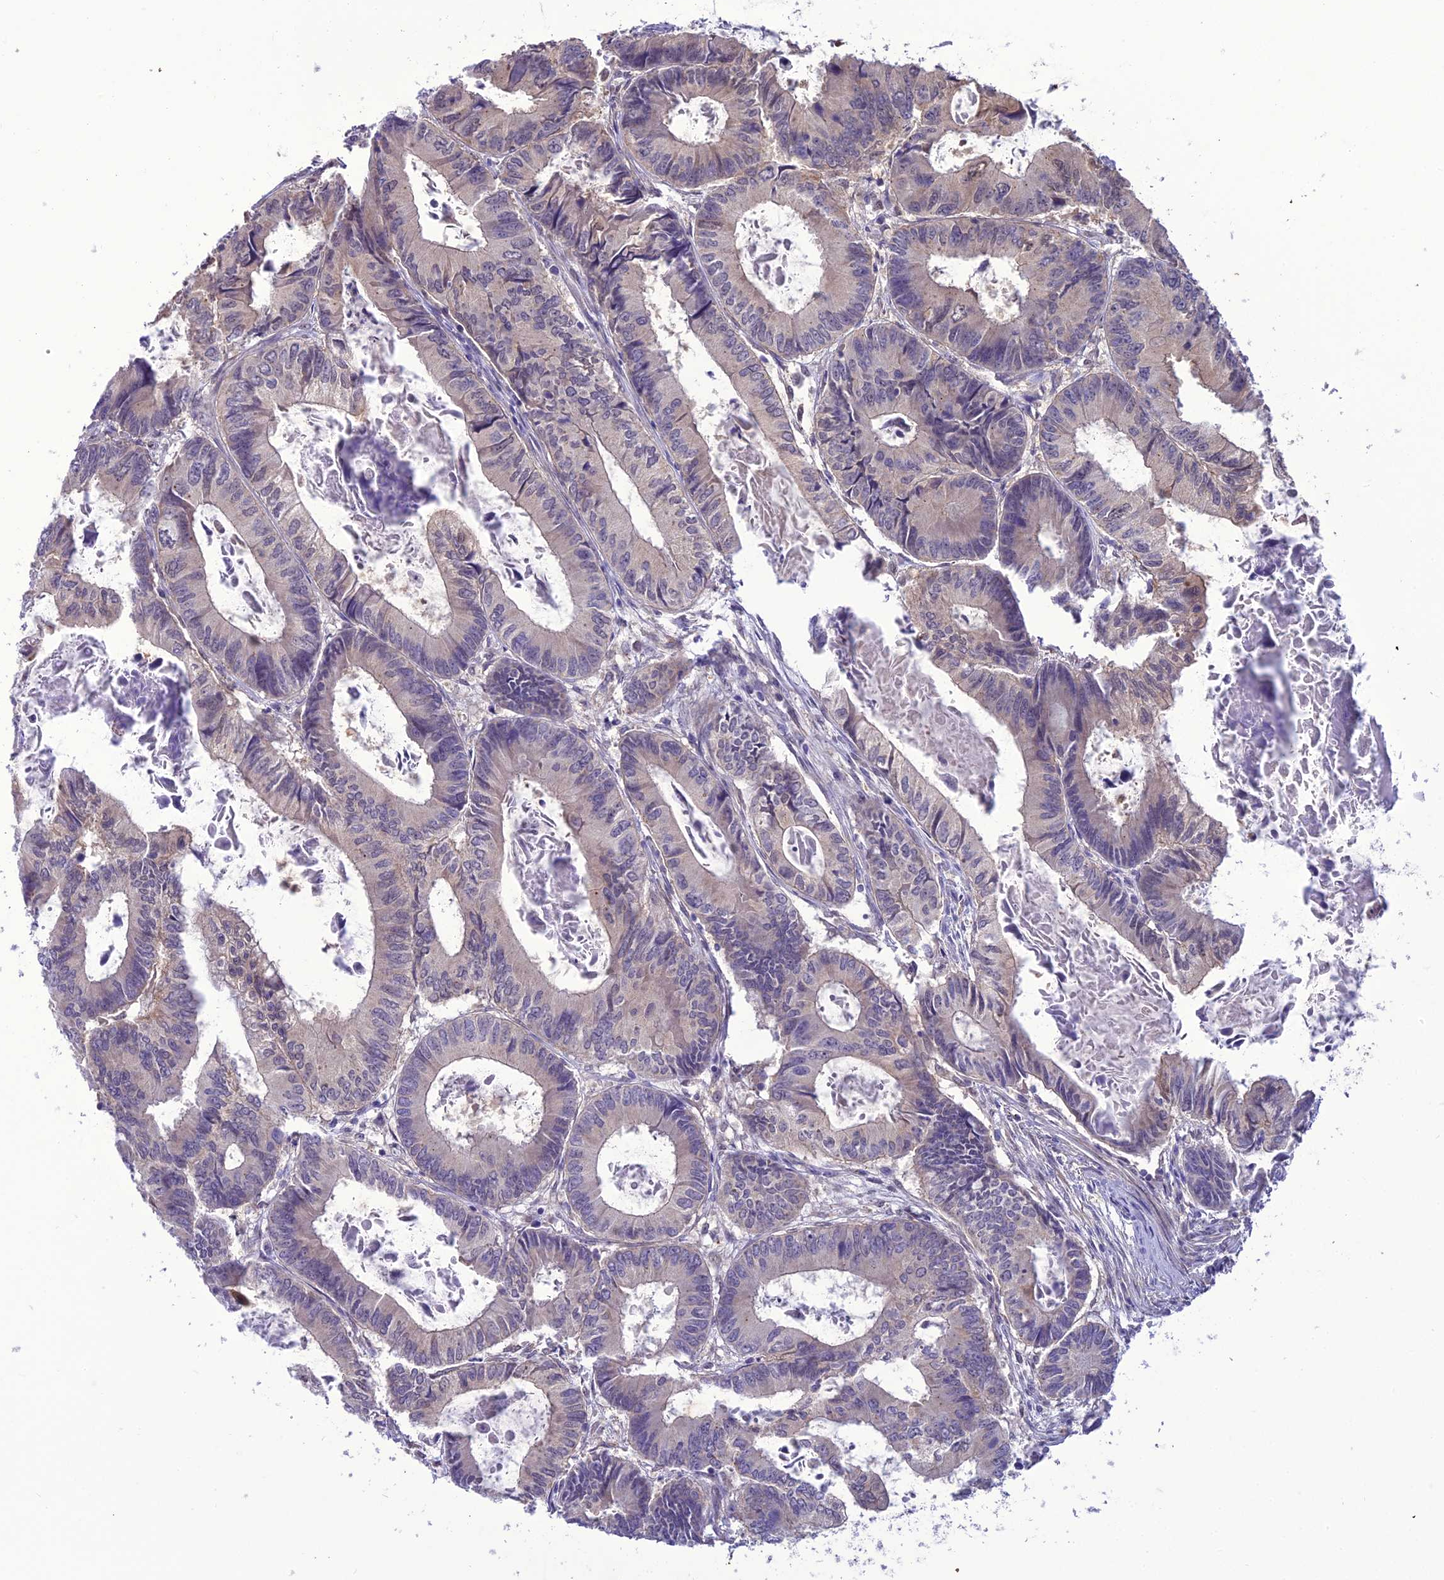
{"staining": {"intensity": "negative", "quantity": "none", "location": "none"}, "tissue": "colorectal cancer", "cell_type": "Tumor cells", "image_type": "cancer", "snomed": [{"axis": "morphology", "description": "Adenocarcinoma, NOS"}, {"axis": "topography", "description": "Colon"}], "caption": "Tumor cells show no significant protein positivity in colorectal adenocarcinoma. (Immunohistochemistry, brightfield microscopy, high magnification).", "gene": "BORCS6", "patient": {"sex": "male", "age": 85}}